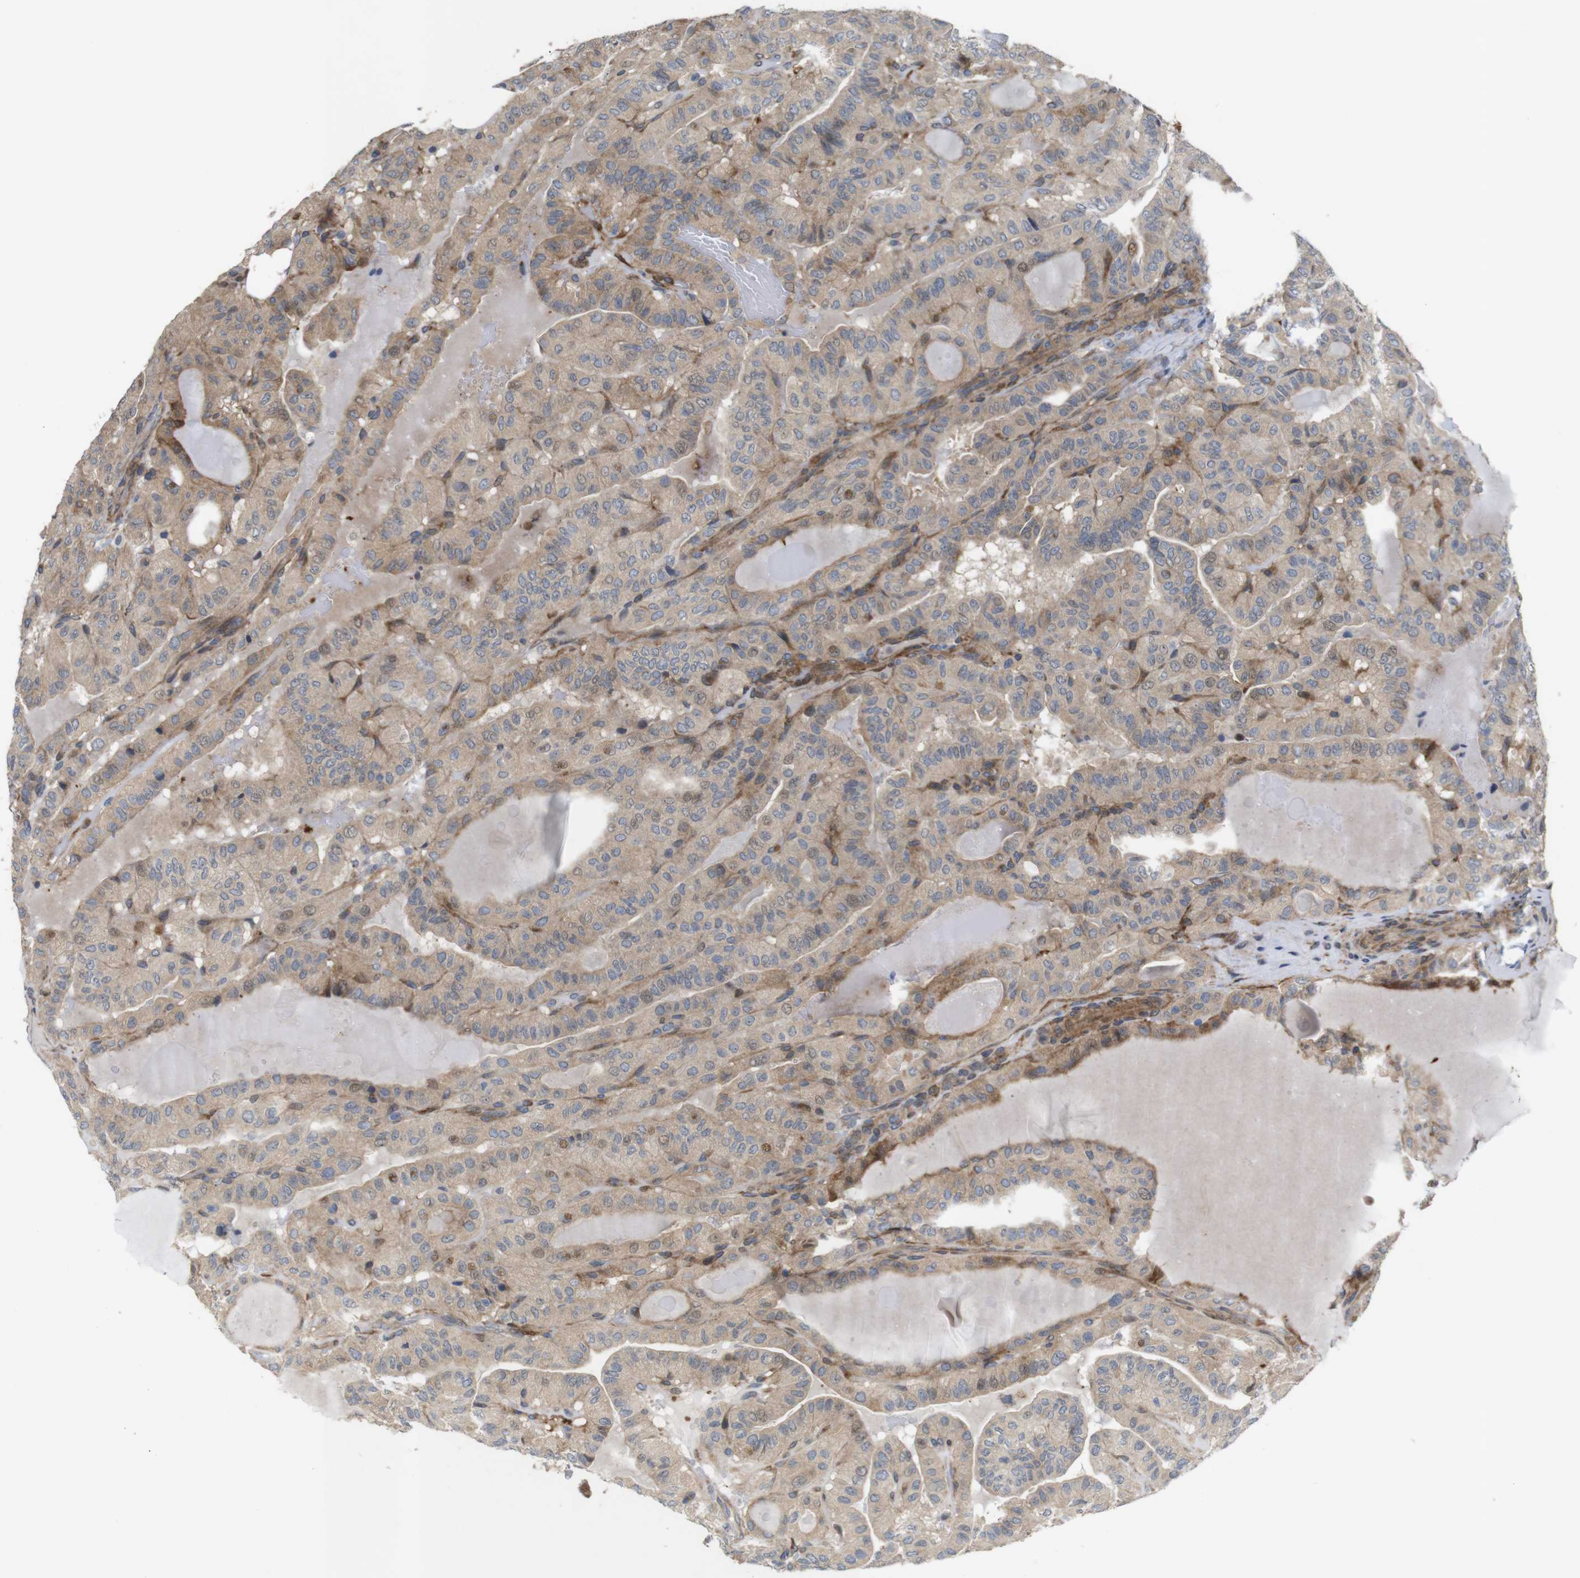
{"staining": {"intensity": "moderate", "quantity": ">75%", "location": "cytoplasmic/membranous"}, "tissue": "thyroid cancer", "cell_type": "Tumor cells", "image_type": "cancer", "snomed": [{"axis": "morphology", "description": "Papillary adenocarcinoma, NOS"}, {"axis": "topography", "description": "Thyroid gland"}], "caption": "Papillary adenocarcinoma (thyroid) stained with DAB immunohistochemistry (IHC) reveals medium levels of moderate cytoplasmic/membranous expression in about >75% of tumor cells.", "gene": "P3H2", "patient": {"sex": "male", "age": 77}}